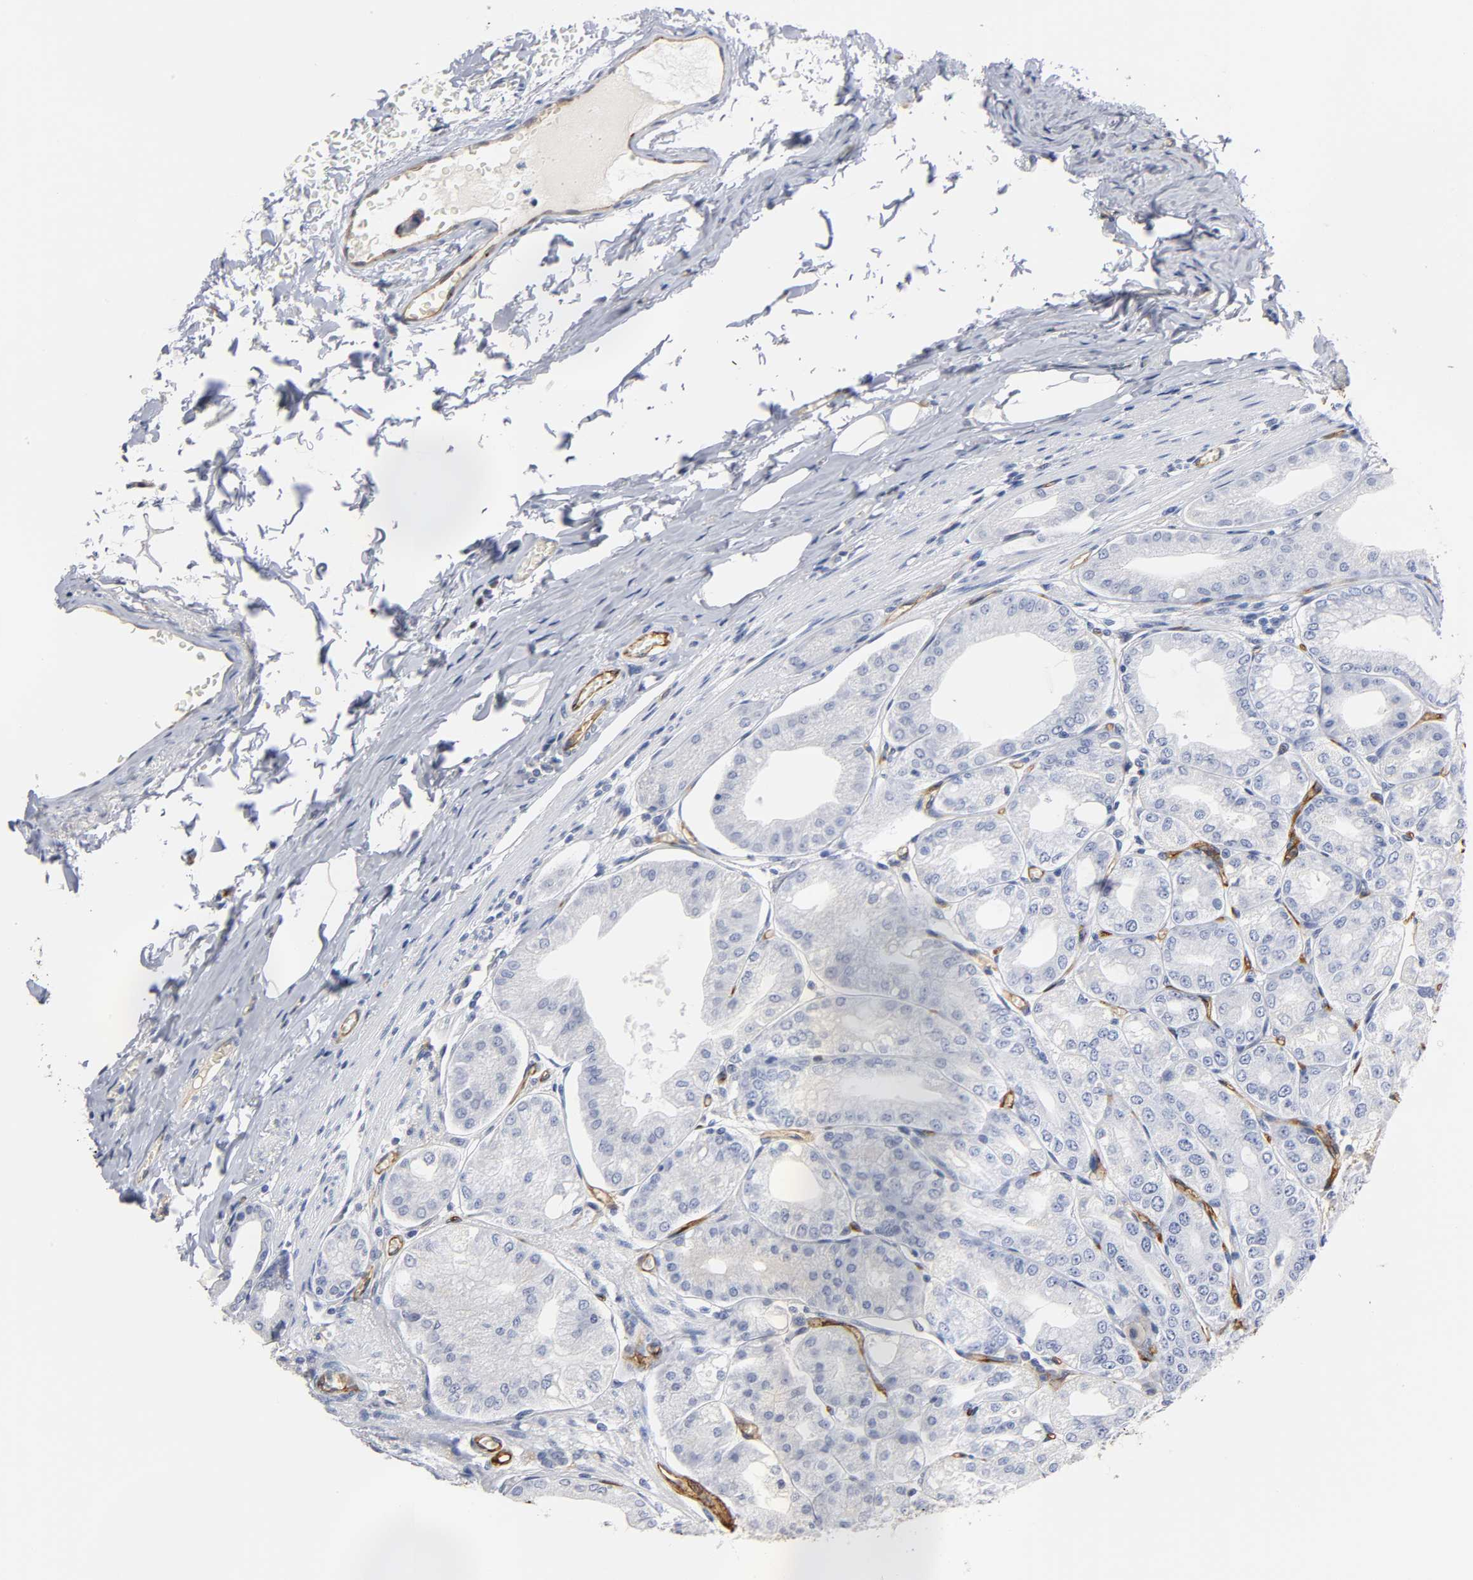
{"staining": {"intensity": "negative", "quantity": "none", "location": "none"}, "tissue": "stomach", "cell_type": "Glandular cells", "image_type": "normal", "snomed": [{"axis": "morphology", "description": "Normal tissue, NOS"}, {"axis": "topography", "description": "Stomach, lower"}], "caption": "DAB (3,3'-diaminobenzidine) immunohistochemical staining of normal stomach shows no significant positivity in glandular cells. (DAB (3,3'-diaminobenzidine) immunohistochemistry with hematoxylin counter stain).", "gene": "ICAM1", "patient": {"sex": "male", "age": 71}}